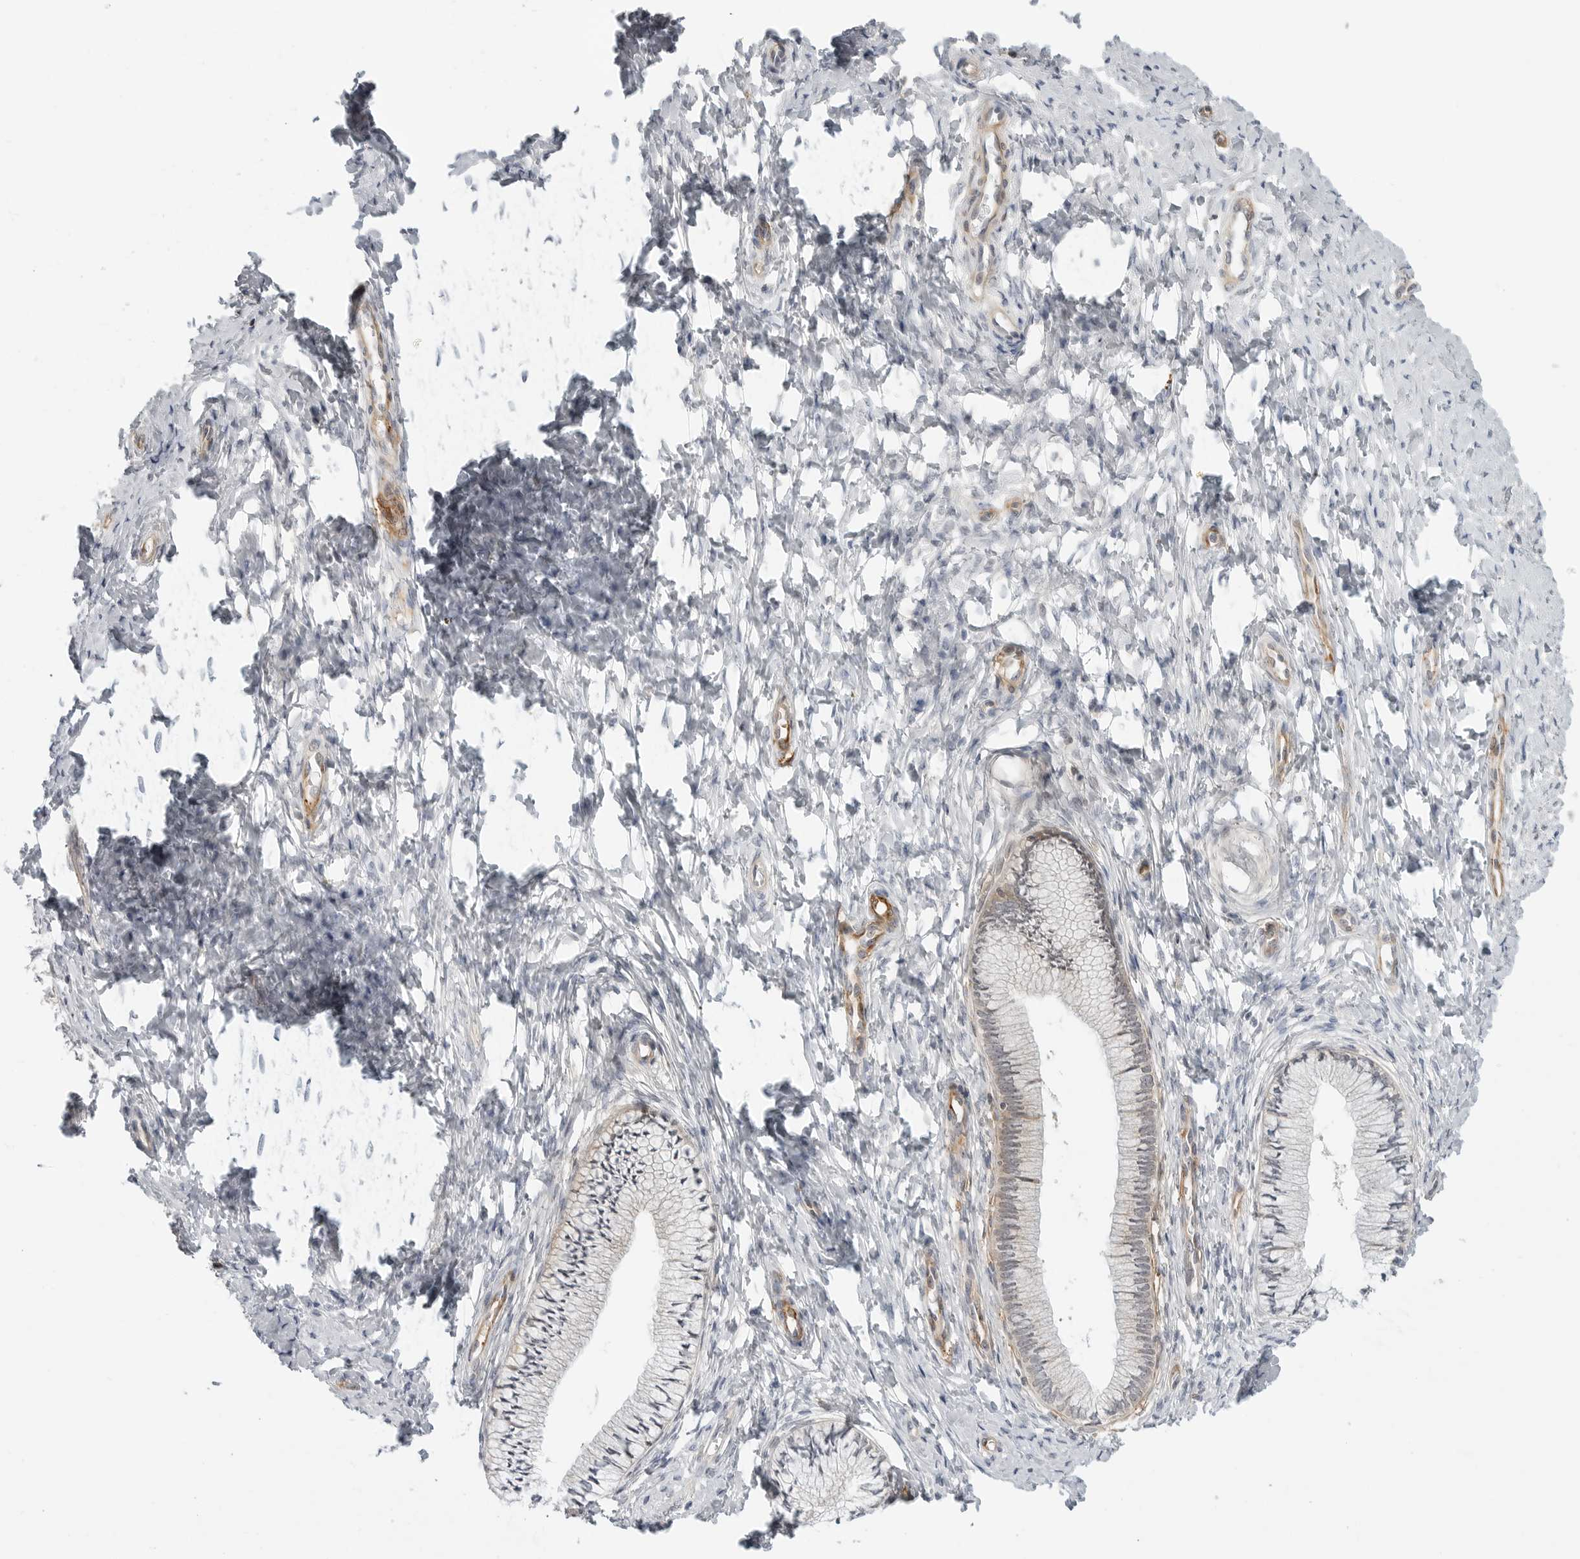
{"staining": {"intensity": "weak", "quantity": "<25%", "location": "cytoplasmic/membranous"}, "tissue": "cervix", "cell_type": "Glandular cells", "image_type": "normal", "snomed": [{"axis": "morphology", "description": "Normal tissue, NOS"}, {"axis": "topography", "description": "Cervix"}], "caption": "DAB (3,3'-diaminobenzidine) immunohistochemical staining of benign human cervix shows no significant staining in glandular cells.", "gene": "STXBP3", "patient": {"sex": "female", "age": 36}}